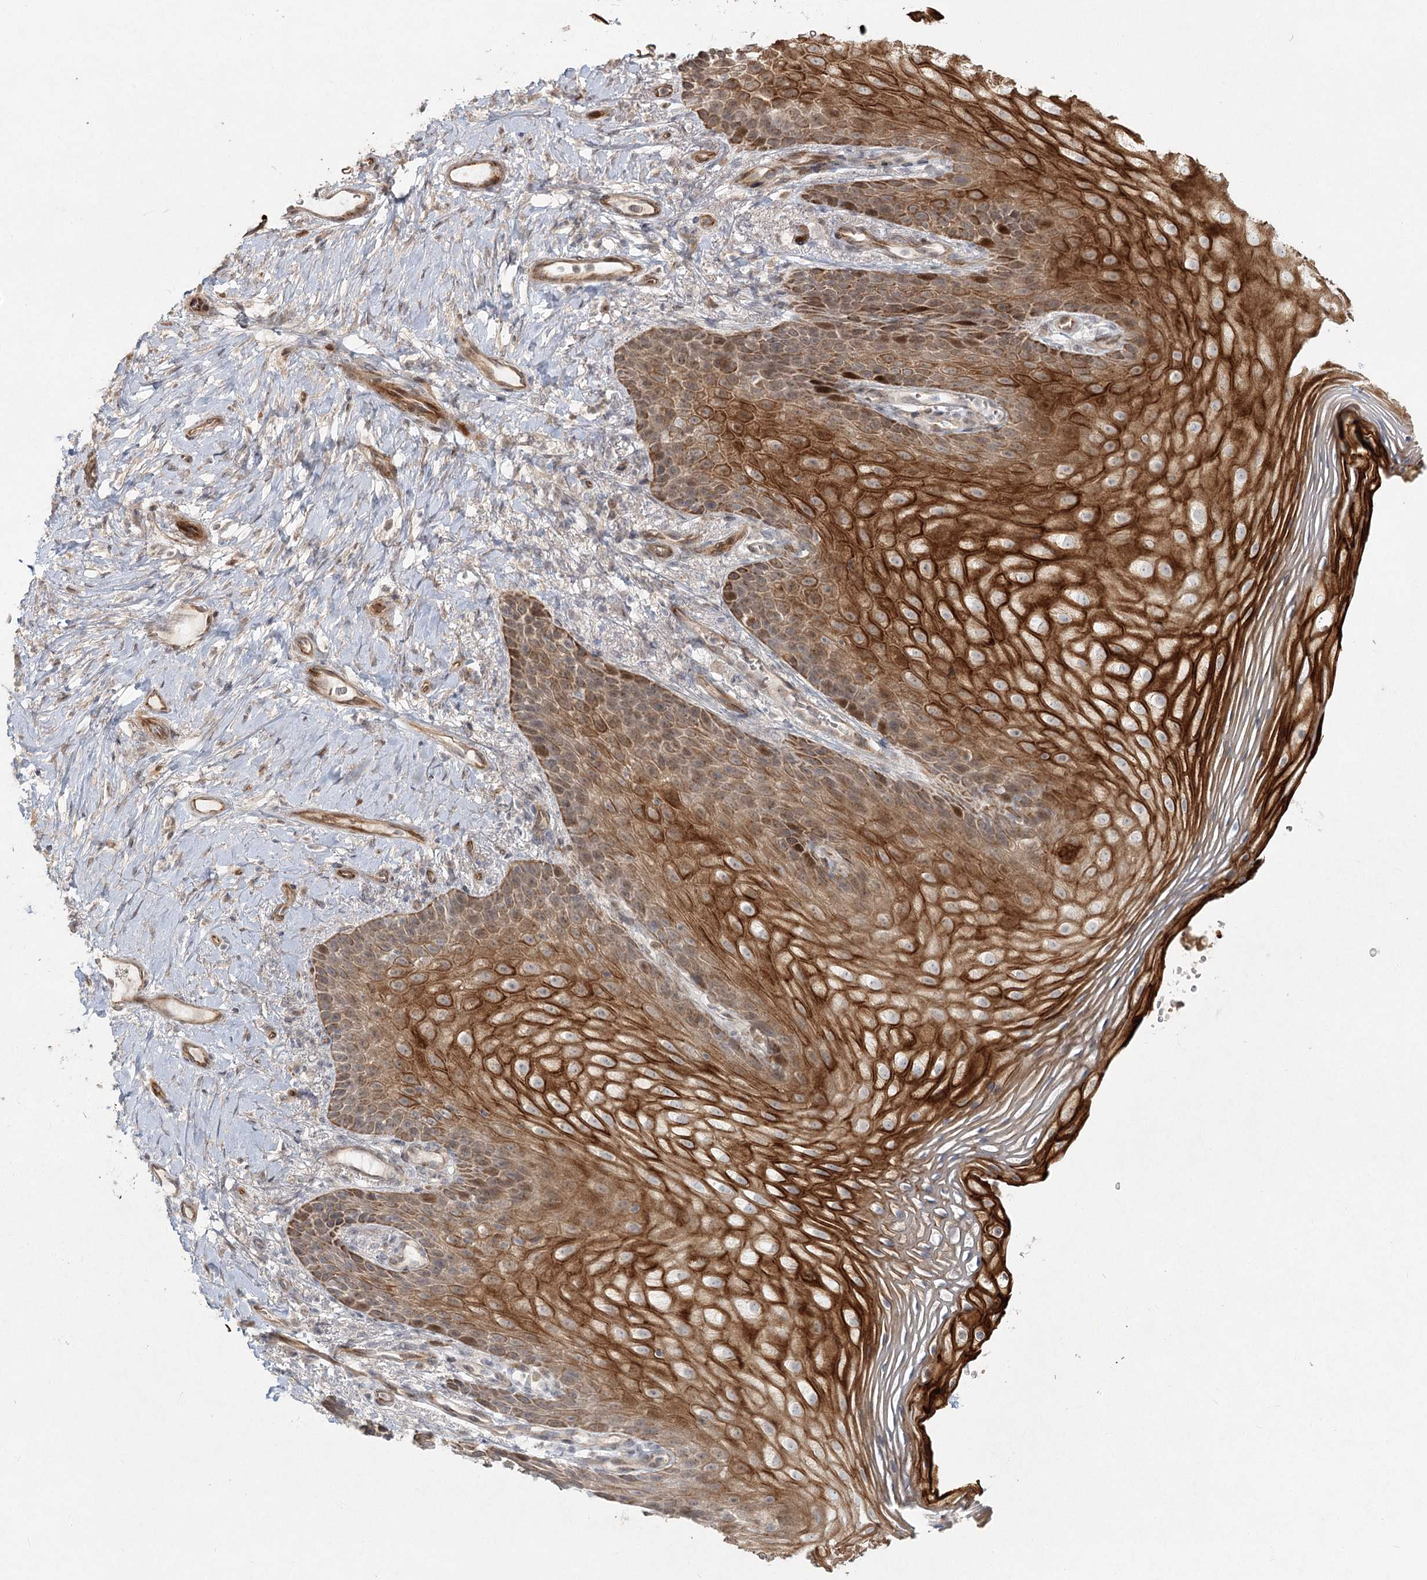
{"staining": {"intensity": "strong", "quantity": ">75%", "location": "cytoplasmic/membranous"}, "tissue": "vagina", "cell_type": "Squamous epithelial cells", "image_type": "normal", "snomed": [{"axis": "morphology", "description": "Normal tissue, NOS"}, {"axis": "topography", "description": "Vagina"}], "caption": "Vagina stained with a brown dye demonstrates strong cytoplasmic/membranous positive positivity in approximately >75% of squamous epithelial cells.", "gene": "LRP2BP", "patient": {"sex": "female", "age": 60}}